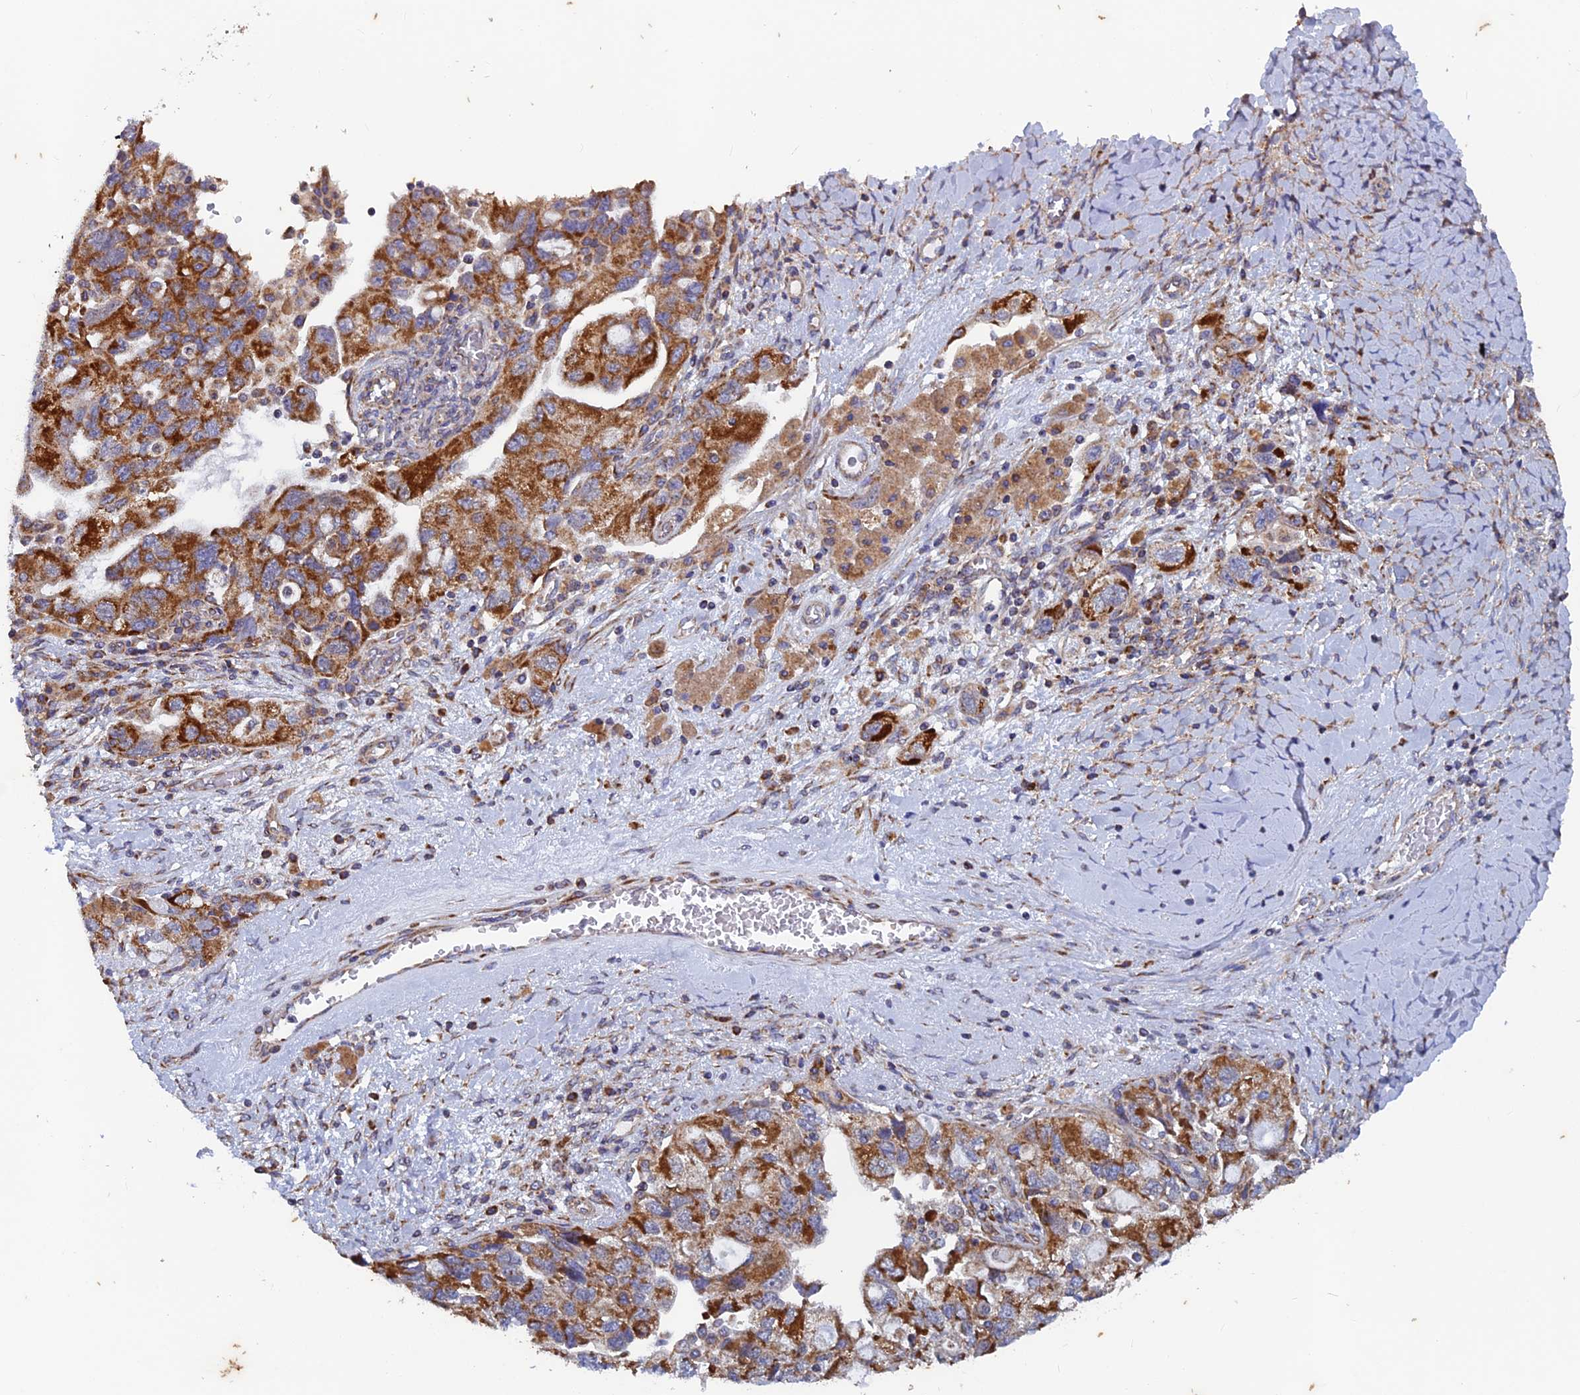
{"staining": {"intensity": "moderate", "quantity": ">75%", "location": "cytoplasmic/membranous"}, "tissue": "ovarian cancer", "cell_type": "Tumor cells", "image_type": "cancer", "snomed": [{"axis": "morphology", "description": "Carcinoma, NOS"}, {"axis": "morphology", "description": "Cystadenocarcinoma, serous, NOS"}, {"axis": "topography", "description": "Ovary"}], "caption": "Immunohistochemical staining of ovarian cancer displays moderate cytoplasmic/membranous protein positivity in approximately >75% of tumor cells. (DAB = brown stain, brightfield microscopy at high magnification).", "gene": "AP4S1", "patient": {"sex": "female", "age": 69}}